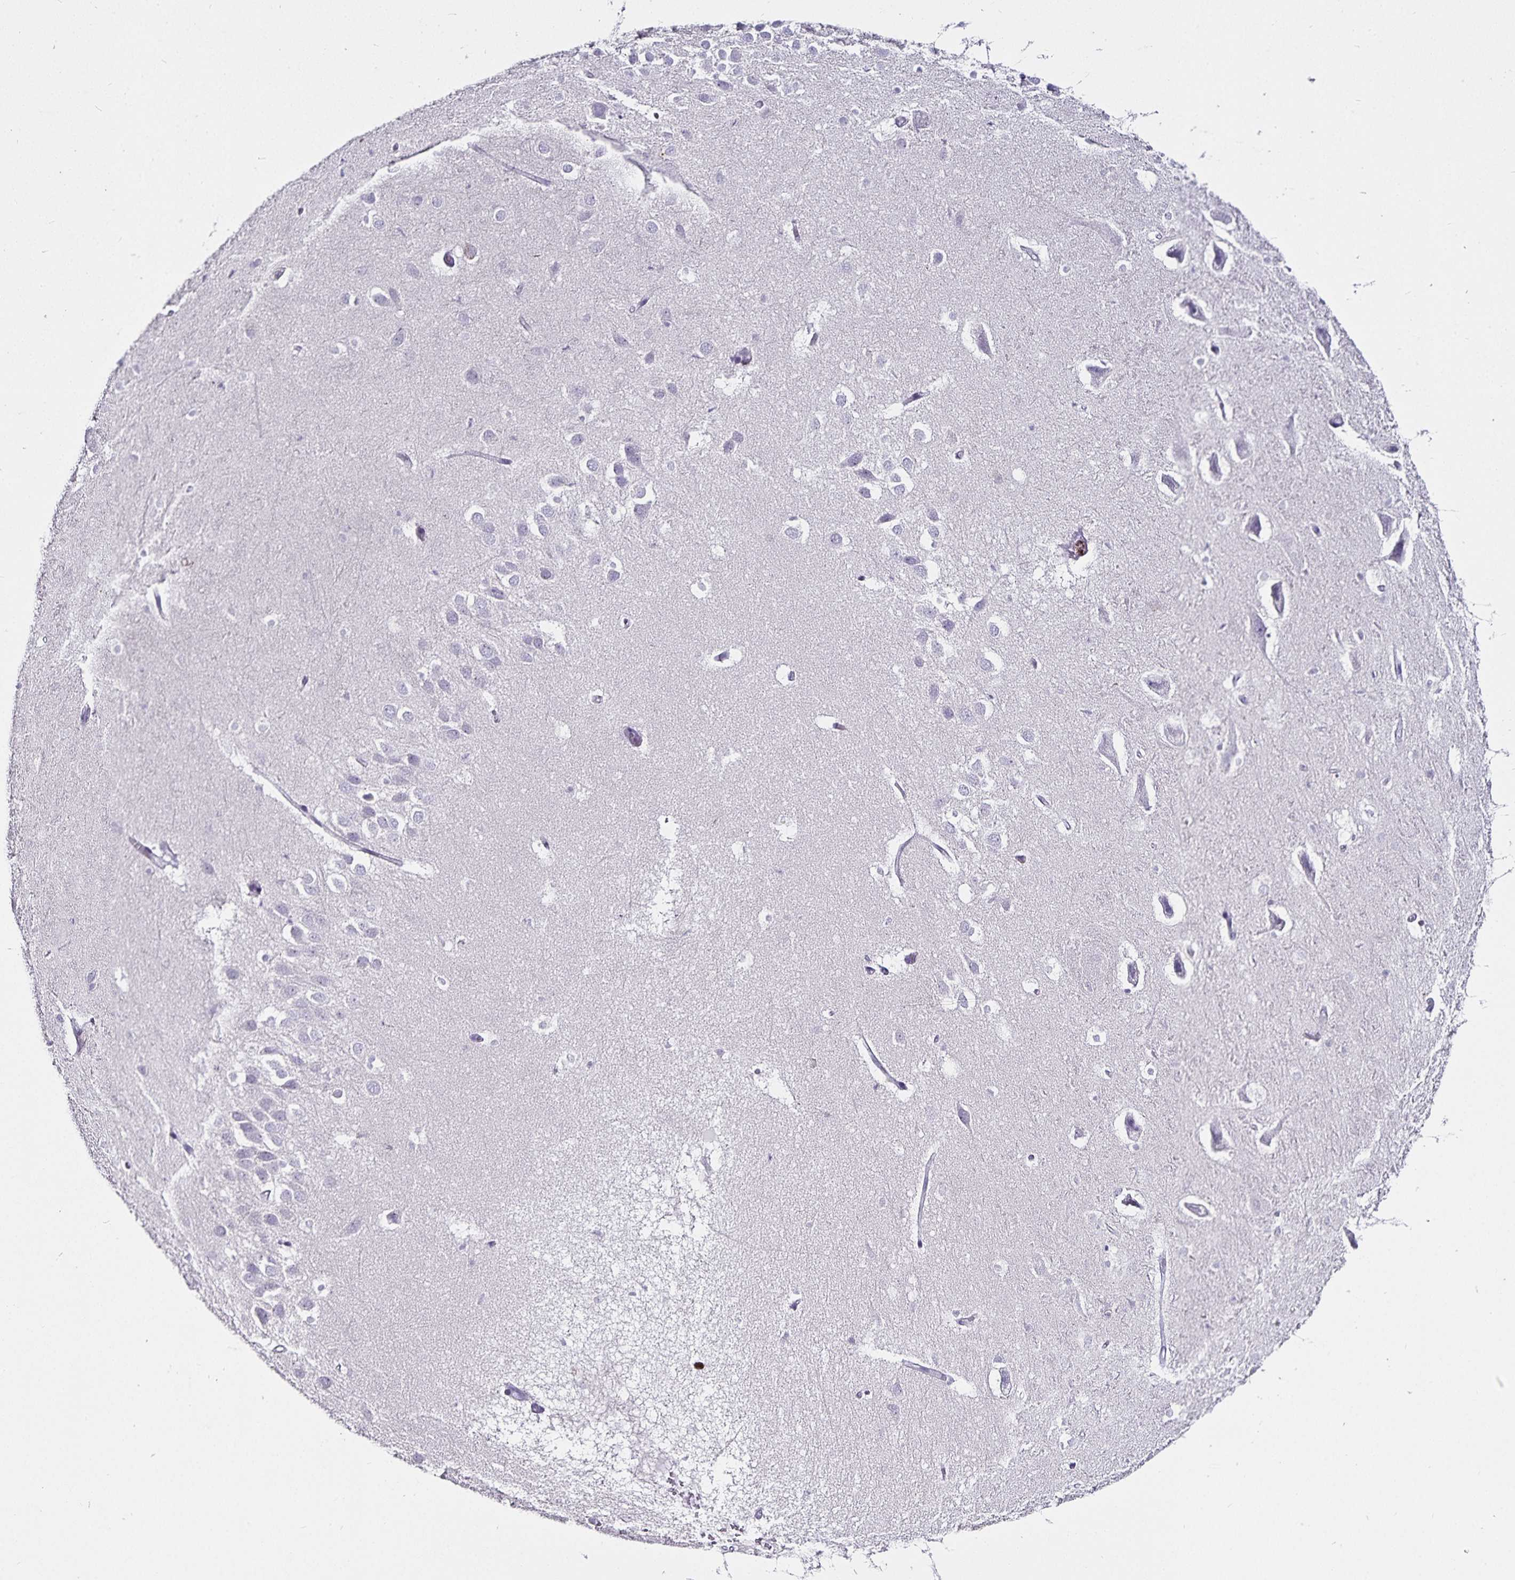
{"staining": {"intensity": "negative", "quantity": "none", "location": "none"}, "tissue": "hippocampus", "cell_type": "Glial cells", "image_type": "normal", "snomed": [{"axis": "morphology", "description": "Normal tissue, NOS"}, {"axis": "topography", "description": "Hippocampus"}], "caption": "Immunohistochemical staining of benign hippocampus reveals no significant positivity in glial cells.", "gene": "CA12", "patient": {"sex": "male", "age": 26}}